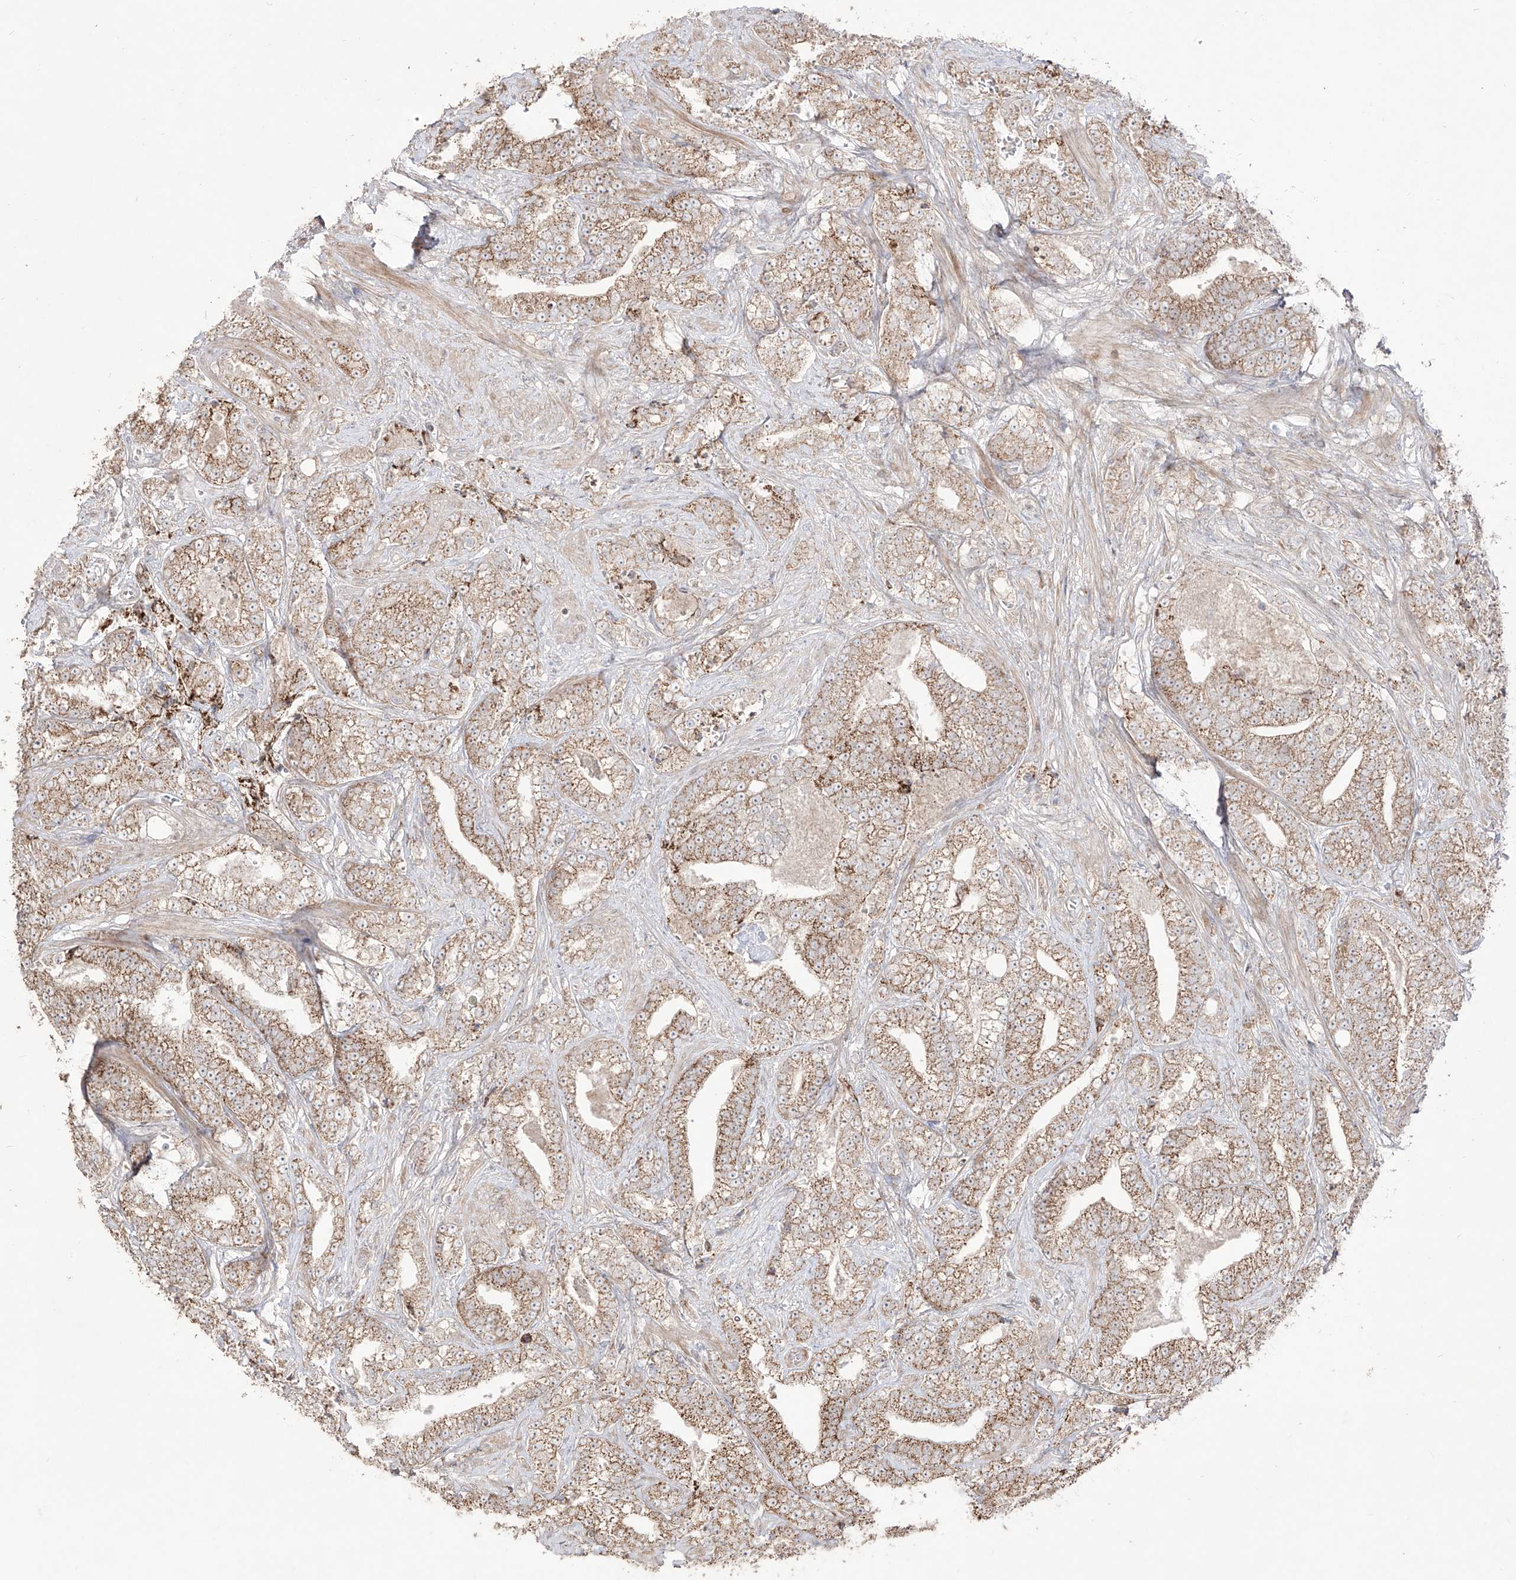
{"staining": {"intensity": "moderate", "quantity": "25%-75%", "location": "cytoplasmic/membranous"}, "tissue": "prostate cancer", "cell_type": "Tumor cells", "image_type": "cancer", "snomed": [{"axis": "morphology", "description": "Adenocarcinoma, High grade"}, {"axis": "topography", "description": "Prostate and seminal vesicle, NOS"}], "caption": "The image exhibits a brown stain indicating the presence of a protein in the cytoplasmic/membranous of tumor cells in prostate cancer. The protein of interest is shown in brown color, while the nuclei are stained blue.", "gene": "YKT6", "patient": {"sex": "male", "age": 67}}